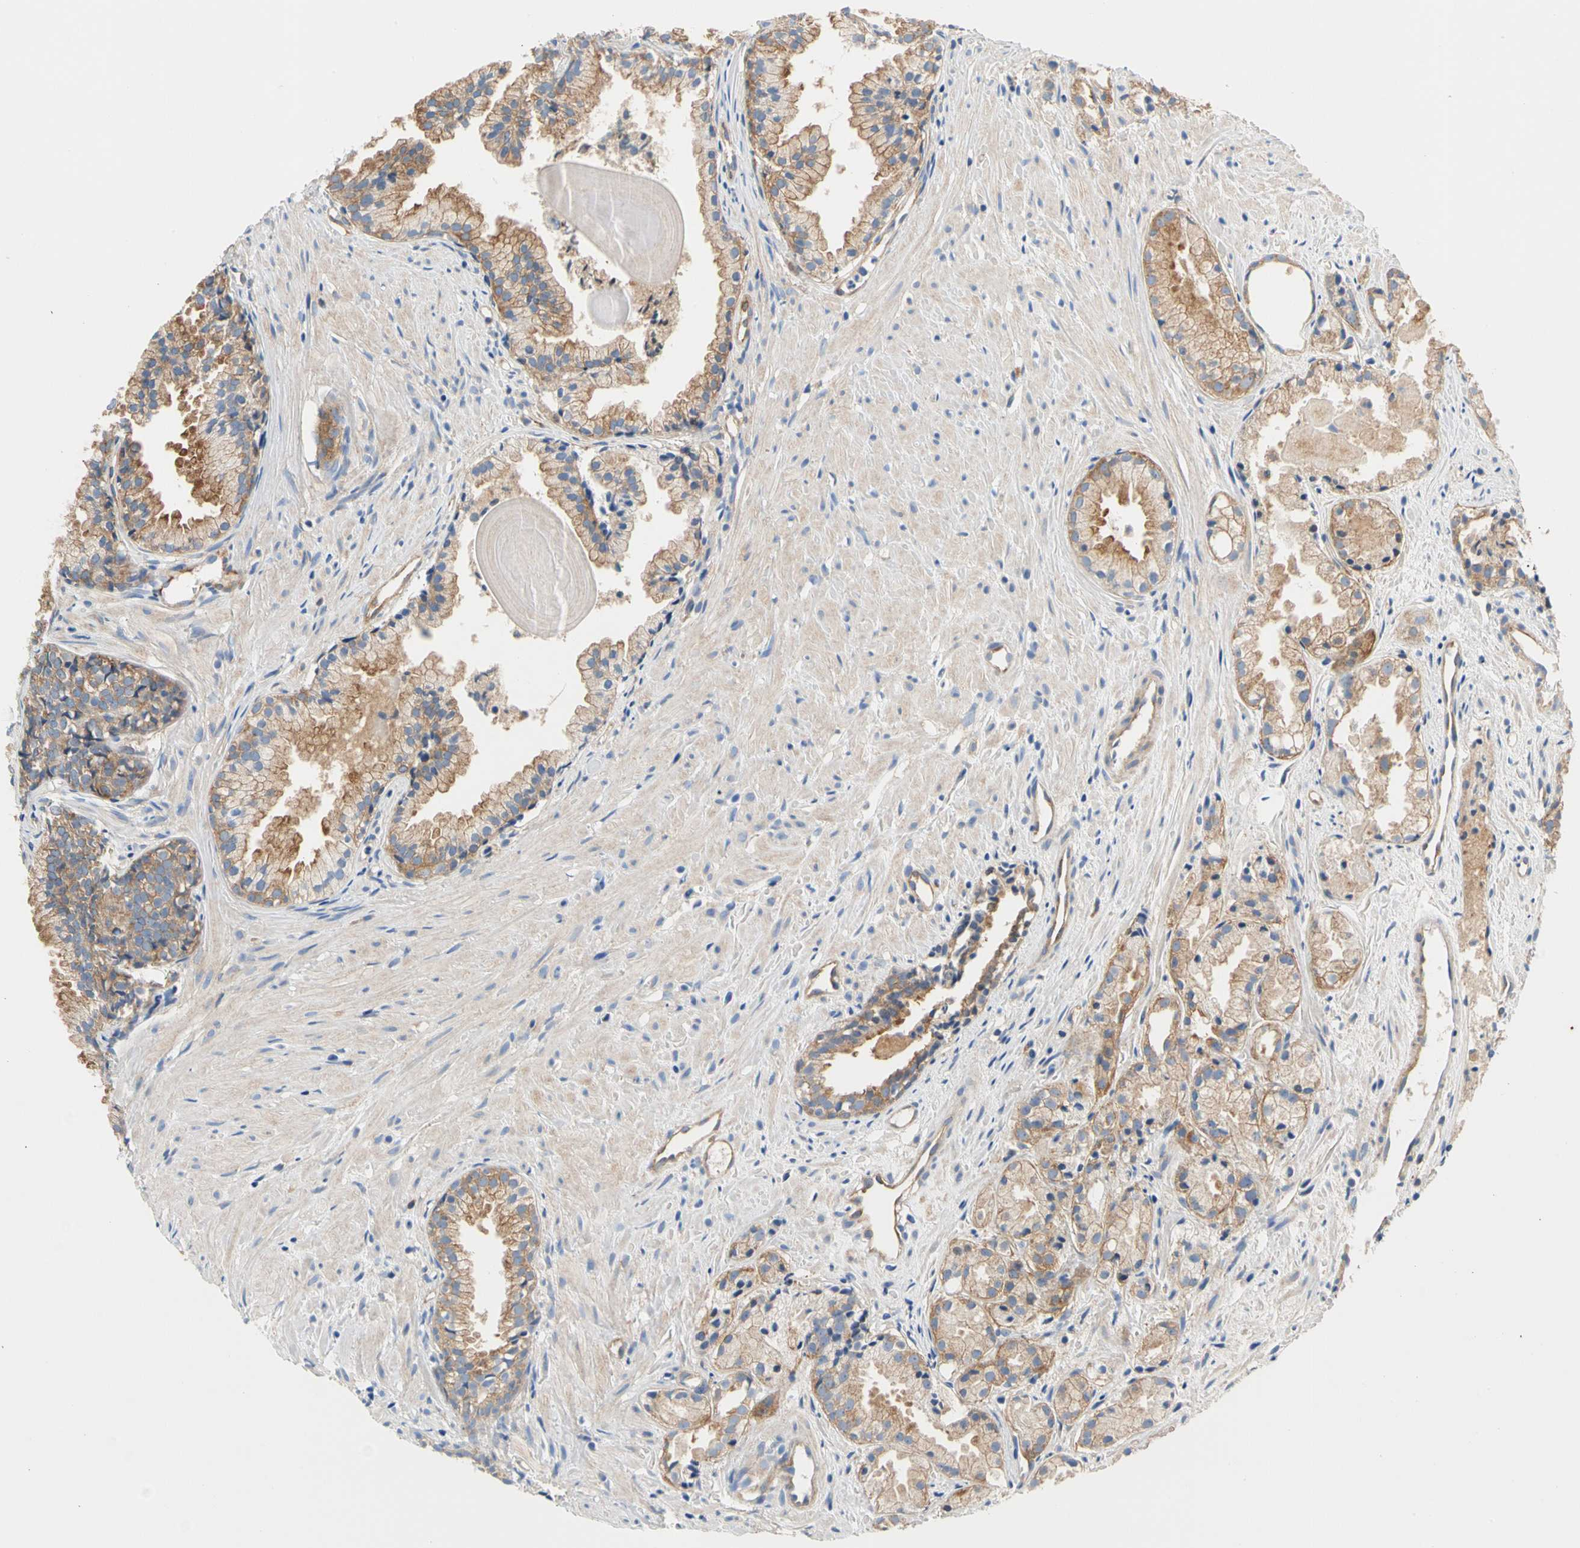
{"staining": {"intensity": "moderate", "quantity": ">75%", "location": "cytoplasmic/membranous"}, "tissue": "prostate cancer", "cell_type": "Tumor cells", "image_type": "cancer", "snomed": [{"axis": "morphology", "description": "Adenocarcinoma, Low grade"}, {"axis": "topography", "description": "Prostate"}], "caption": "Human prostate cancer stained with a protein marker demonstrates moderate staining in tumor cells.", "gene": "GPHN", "patient": {"sex": "male", "age": 72}}